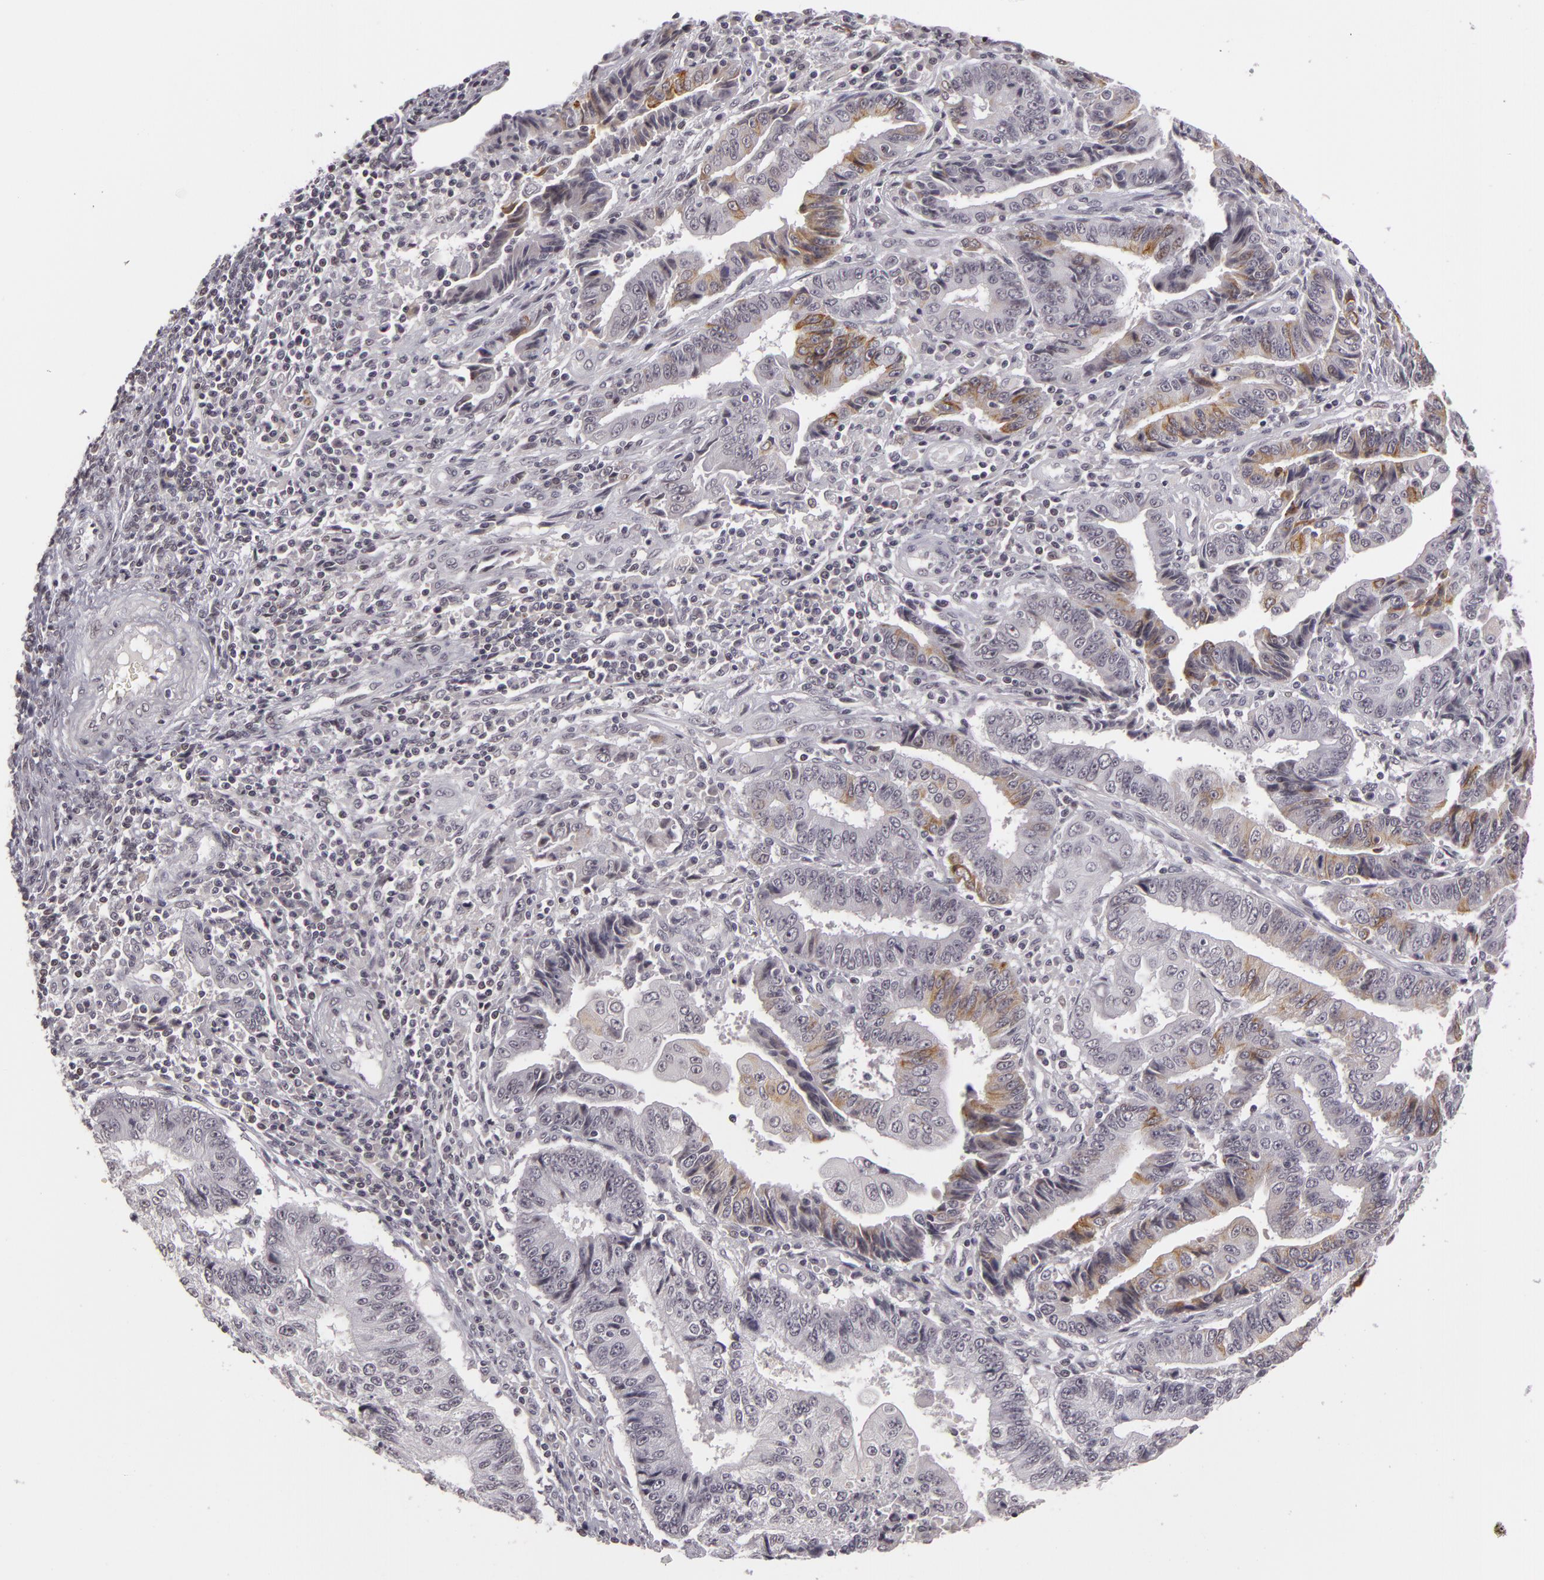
{"staining": {"intensity": "negative", "quantity": "none", "location": "none"}, "tissue": "endometrial cancer", "cell_type": "Tumor cells", "image_type": "cancer", "snomed": [{"axis": "morphology", "description": "Adenocarcinoma, NOS"}, {"axis": "topography", "description": "Endometrium"}], "caption": "IHC of human endometrial adenocarcinoma demonstrates no staining in tumor cells.", "gene": "RRP7A", "patient": {"sex": "female", "age": 75}}